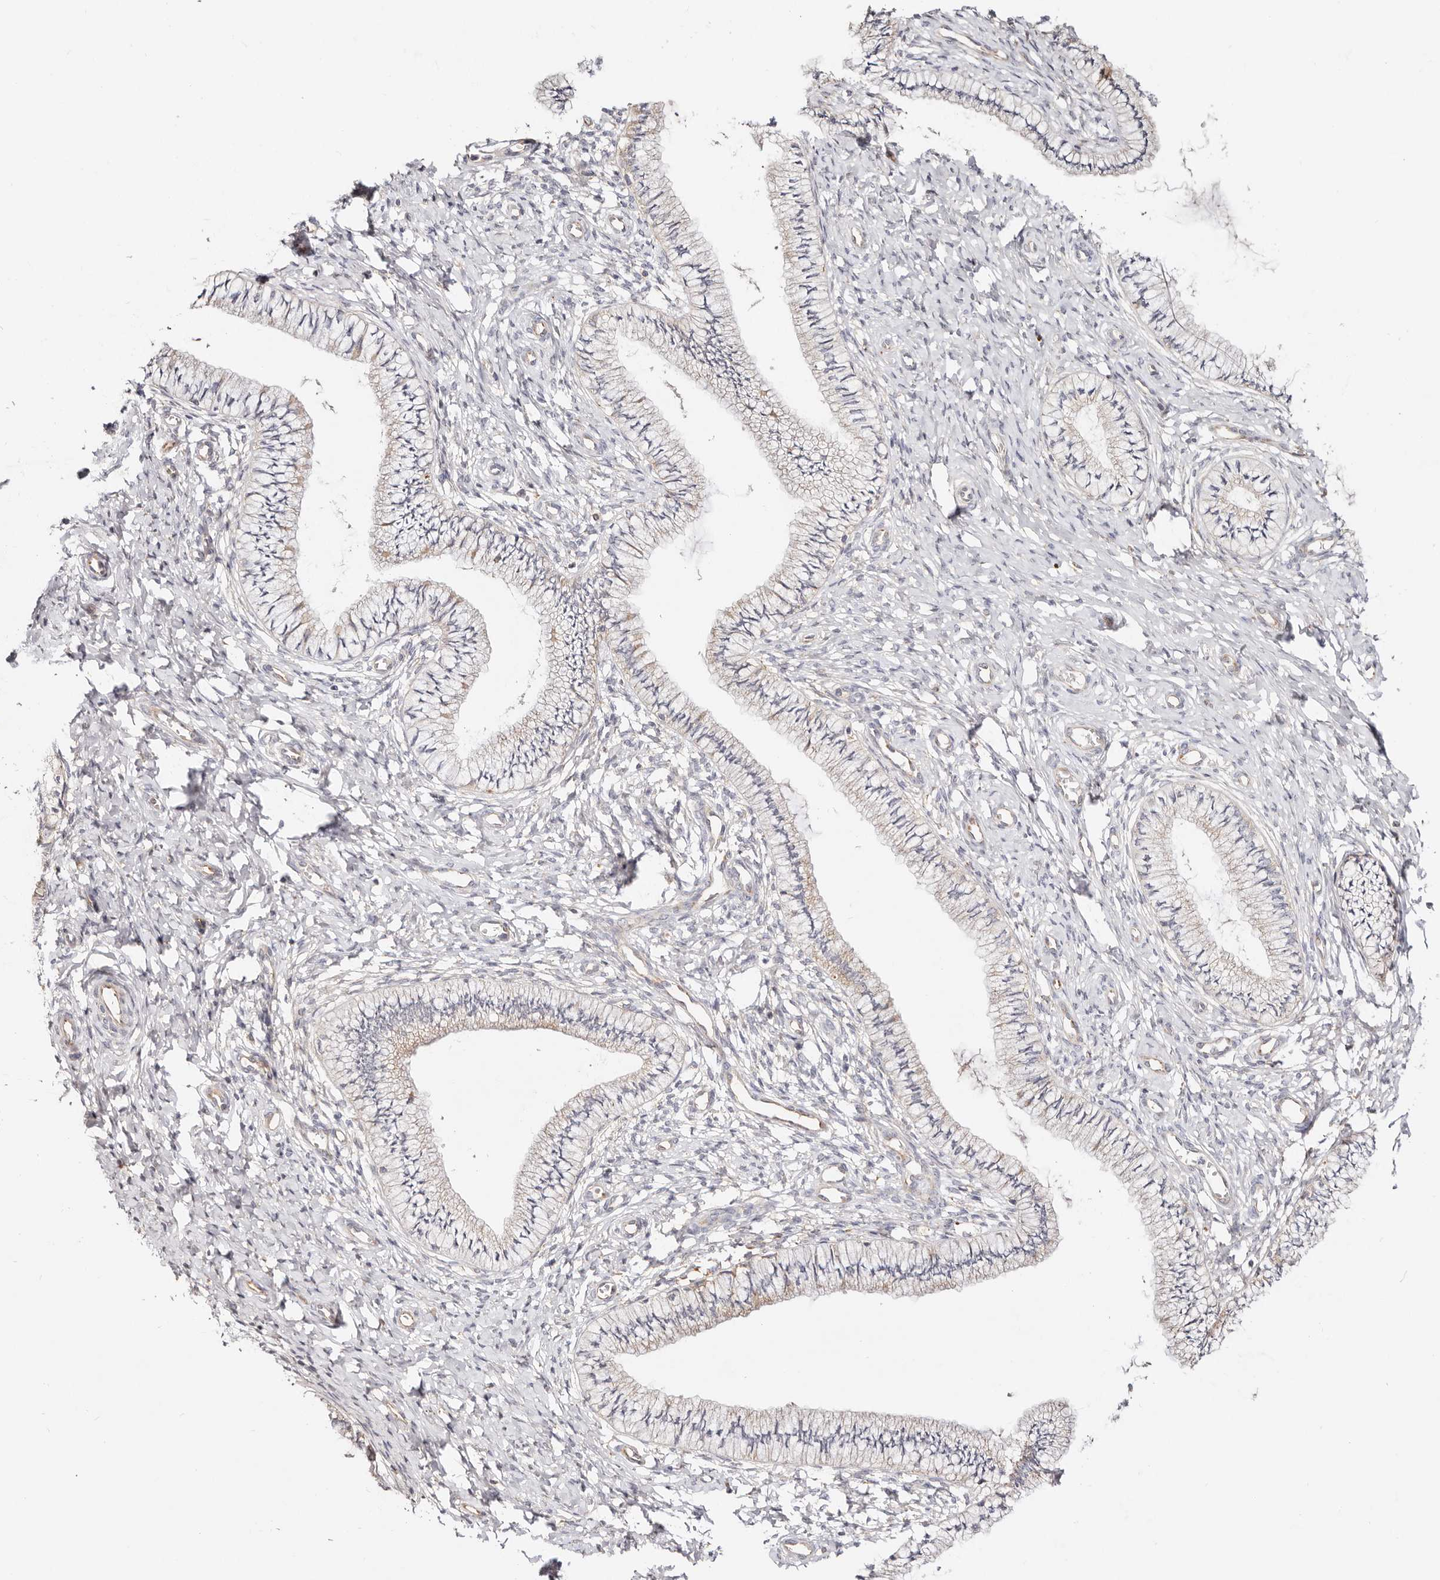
{"staining": {"intensity": "weak", "quantity": "<25%", "location": "cytoplasmic/membranous"}, "tissue": "cervix", "cell_type": "Glandular cells", "image_type": "normal", "snomed": [{"axis": "morphology", "description": "Normal tissue, NOS"}, {"axis": "topography", "description": "Cervix"}], "caption": "DAB immunohistochemical staining of normal cervix reveals no significant expression in glandular cells. (Immunohistochemistry (ihc), brightfield microscopy, high magnification).", "gene": "GNA13", "patient": {"sex": "female", "age": 36}}